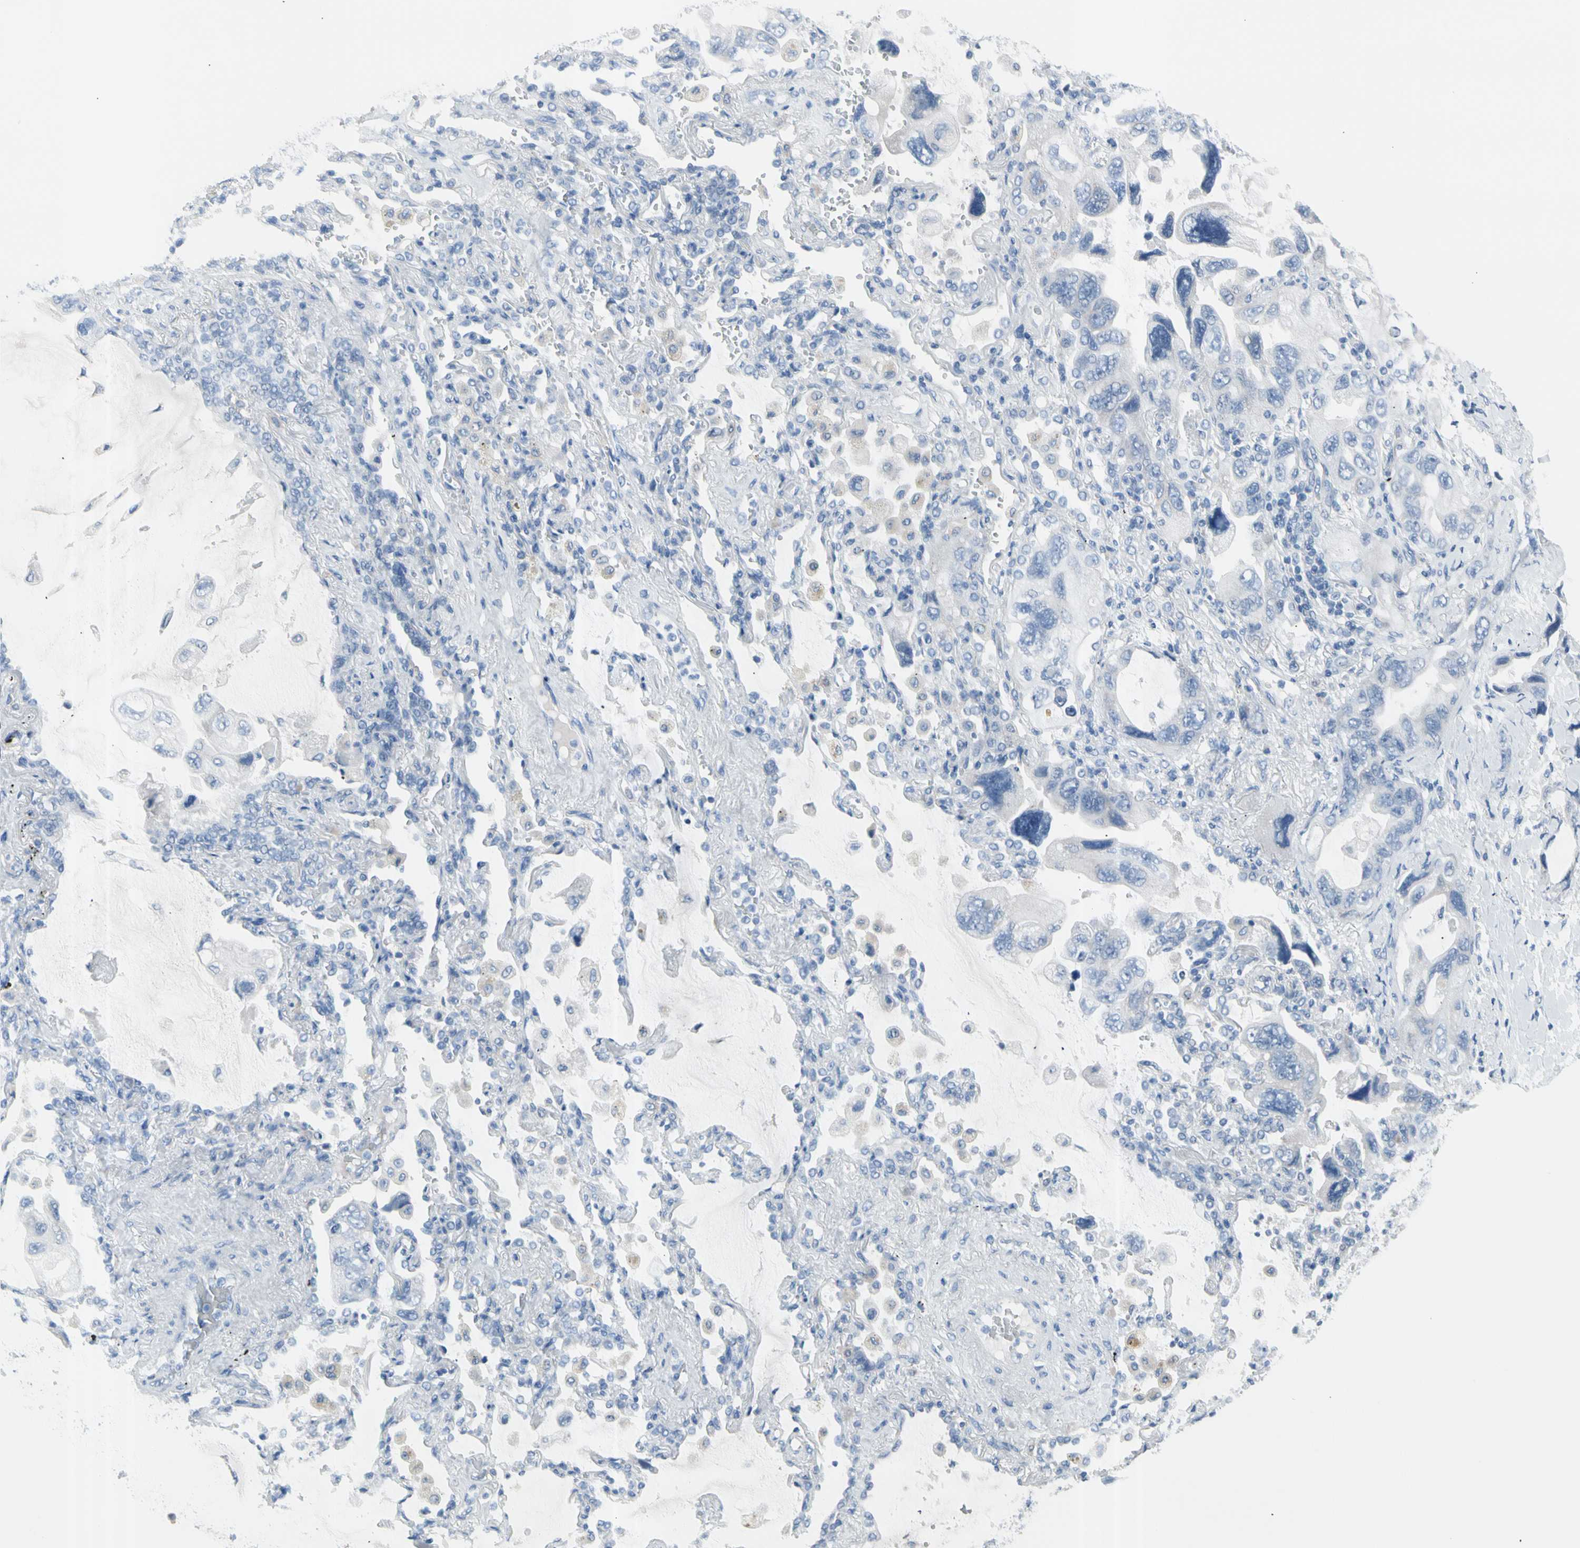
{"staining": {"intensity": "negative", "quantity": "none", "location": "none"}, "tissue": "lung cancer", "cell_type": "Tumor cells", "image_type": "cancer", "snomed": [{"axis": "morphology", "description": "Squamous cell carcinoma, NOS"}, {"axis": "topography", "description": "Lung"}], "caption": "IHC of squamous cell carcinoma (lung) exhibits no expression in tumor cells.", "gene": "TPO", "patient": {"sex": "female", "age": 73}}